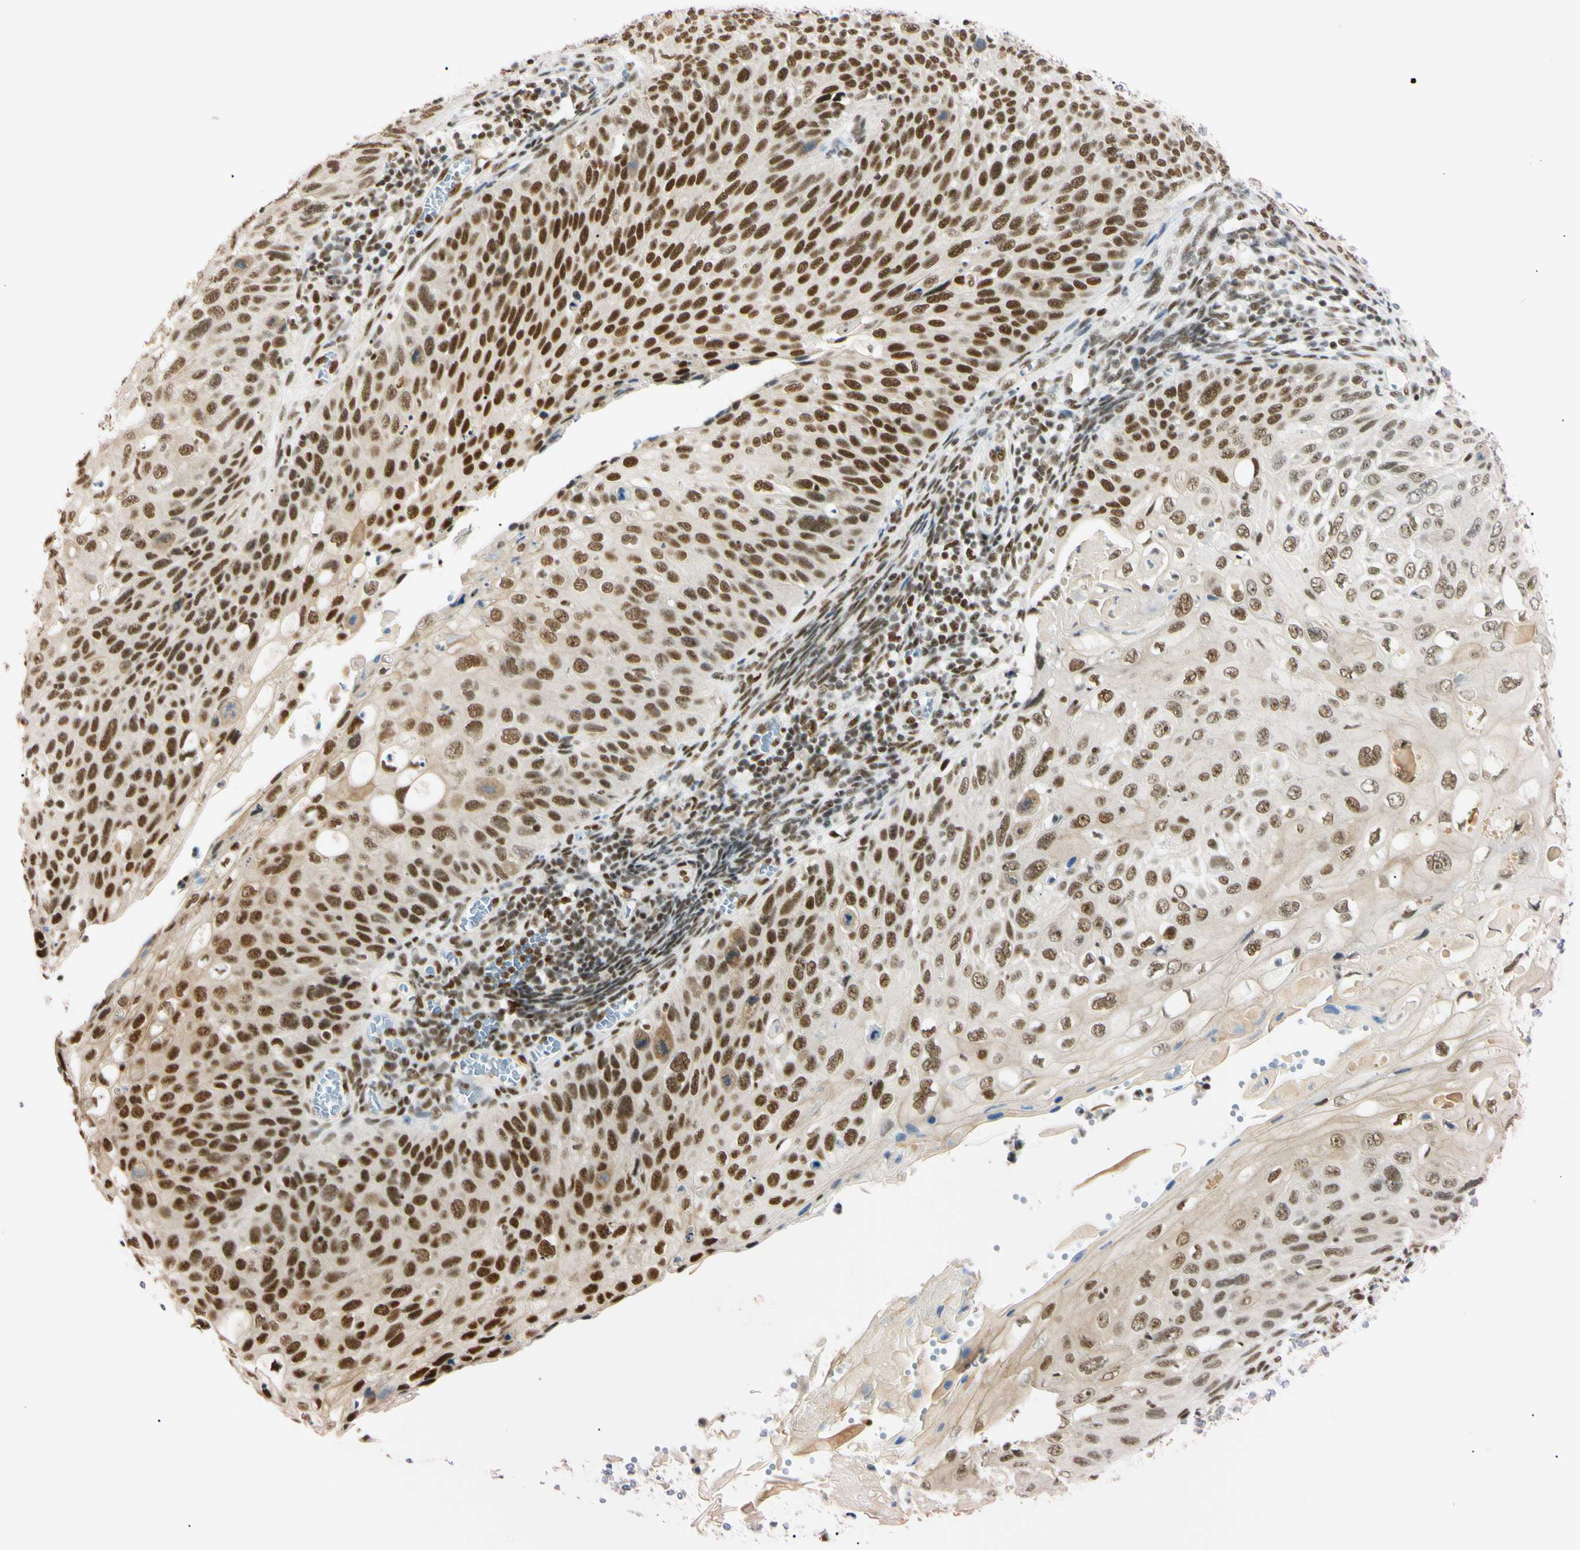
{"staining": {"intensity": "strong", "quantity": ">75%", "location": "nuclear"}, "tissue": "cervical cancer", "cell_type": "Tumor cells", "image_type": "cancer", "snomed": [{"axis": "morphology", "description": "Squamous cell carcinoma, NOS"}, {"axis": "topography", "description": "Cervix"}], "caption": "An image of human cervical cancer stained for a protein demonstrates strong nuclear brown staining in tumor cells. (DAB IHC, brown staining for protein, blue staining for nuclei).", "gene": "ZNF134", "patient": {"sex": "female", "age": 70}}